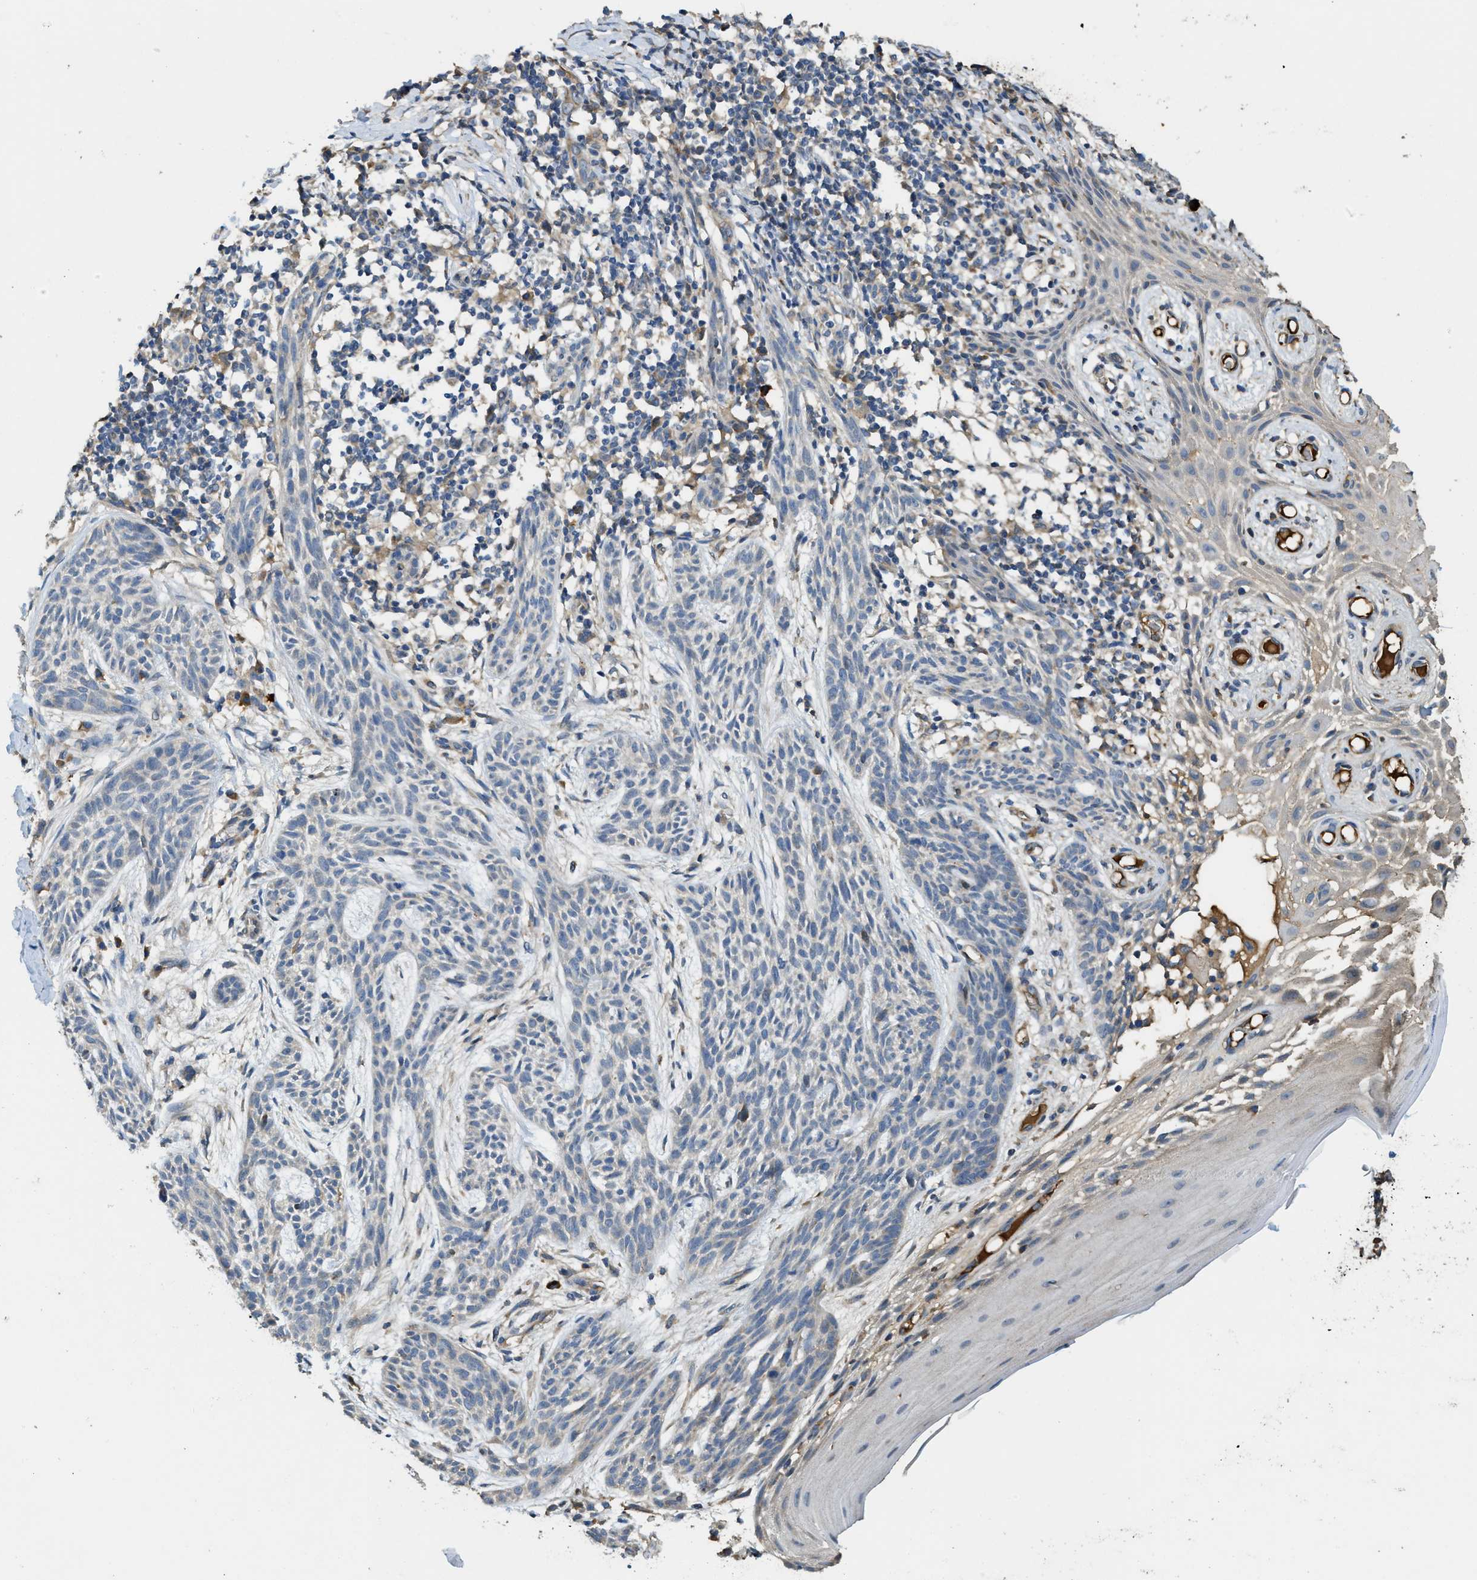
{"staining": {"intensity": "weak", "quantity": "<25%", "location": "cytoplasmic/membranous"}, "tissue": "skin cancer", "cell_type": "Tumor cells", "image_type": "cancer", "snomed": [{"axis": "morphology", "description": "Basal cell carcinoma"}, {"axis": "topography", "description": "Skin"}], "caption": "Protein analysis of basal cell carcinoma (skin) reveals no significant positivity in tumor cells.", "gene": "RIPK2", "patient": {"sex": "female", "age": 59}}